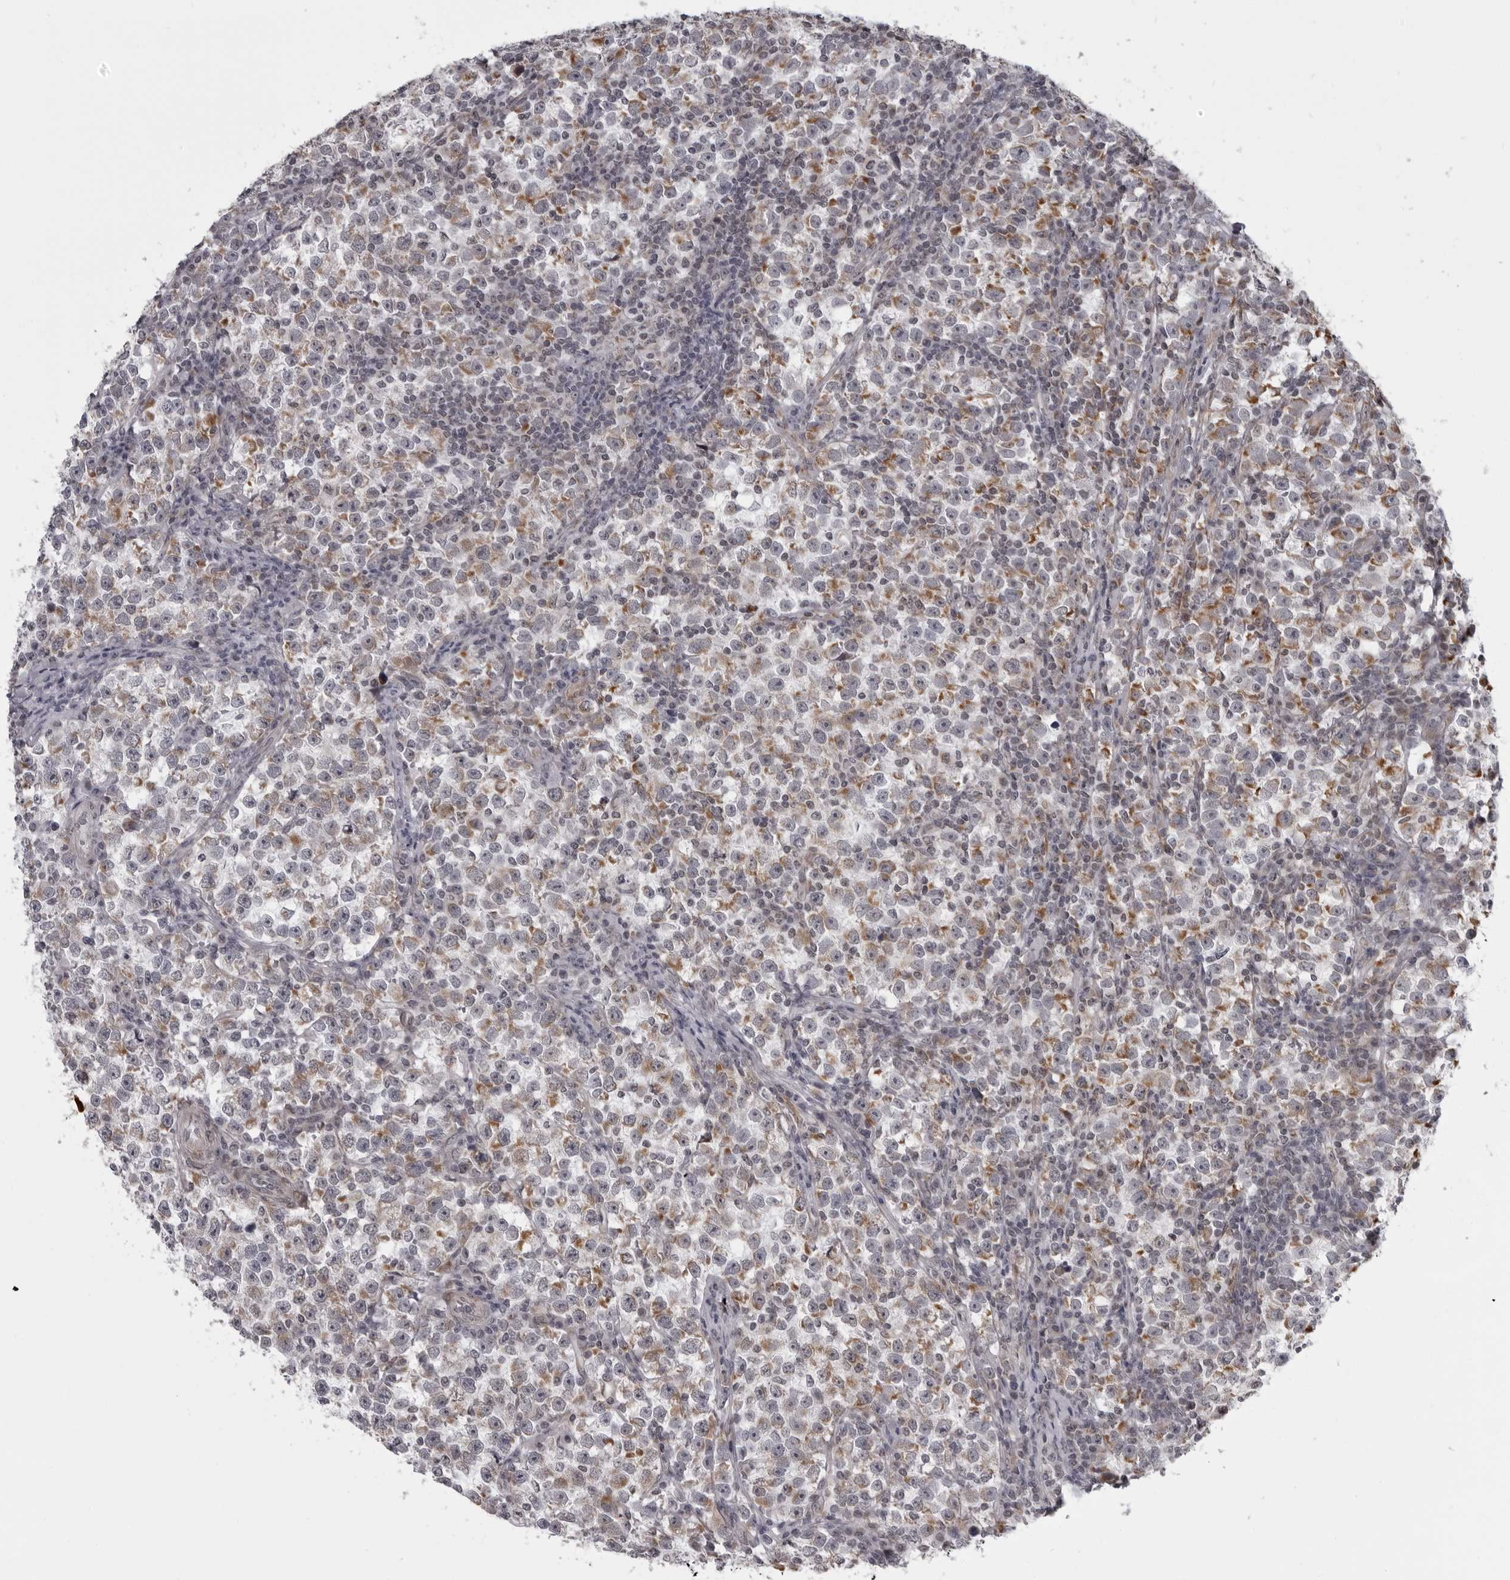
{"staining": {"intensity": "weak", "quantity": ">75%", "location": "cytoplasmic/membranous"}, "tissue": "testis cancer", "cell_type": "Tumor cells", "image_type": "cancer", "snomed": [{"axis": "morphology", "description": "Normal tissue, NOS"}, {"axis": "morphology", "description": "Seminoma, NOS"}, {"axis": "topography", "description": "Testis"}], "caption": "IHC histopathology image of testis seminoma stained for a protein (brown), which shows low levels of weak cytoplasmic/membranous positivity in approximately >75% of tumor cells.", "gene": "RTCA", "patient": {"sex": "male", "age": 43}}